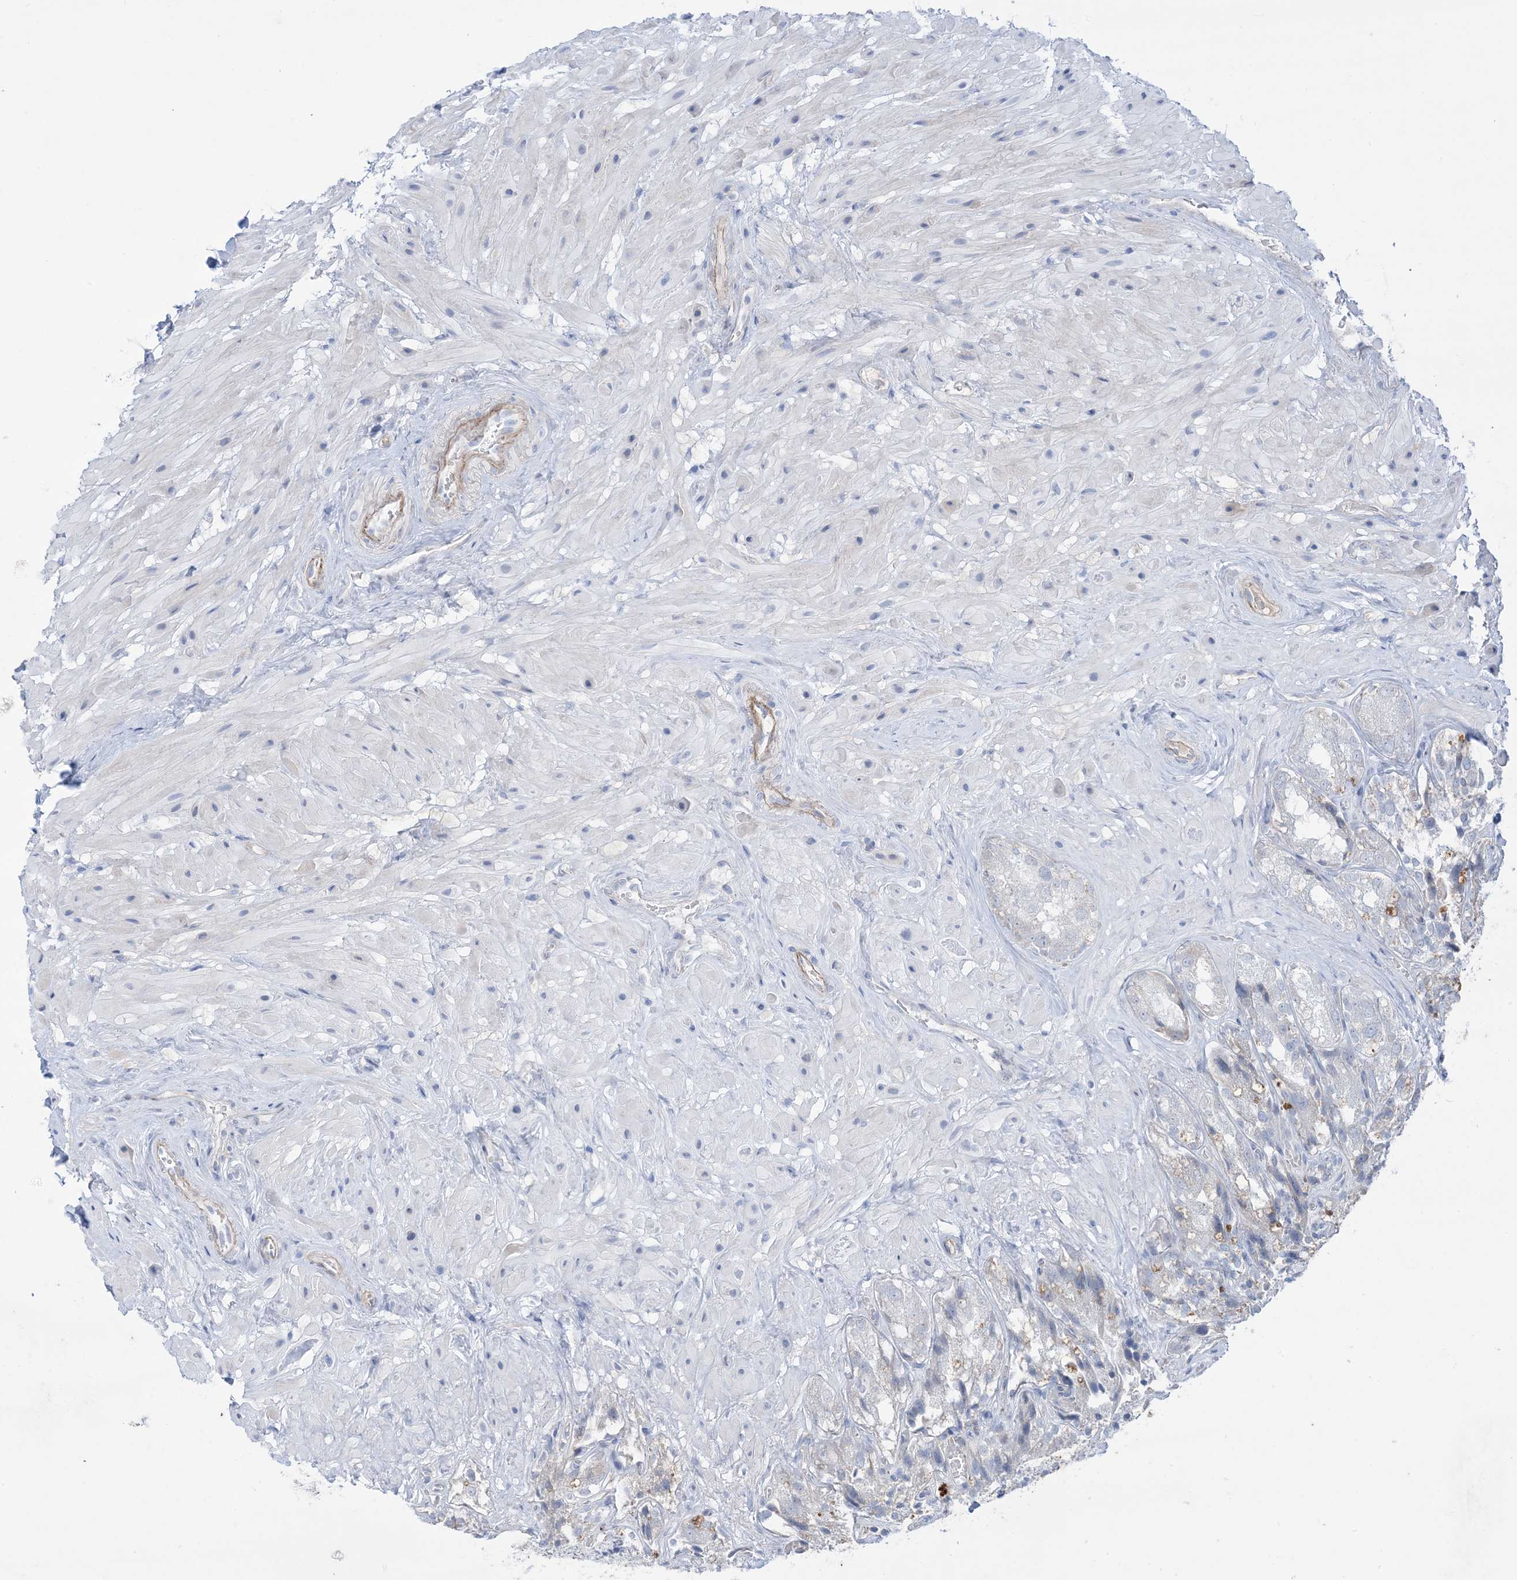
{"staining": {"intensity": "negative", "quantity": "none", "location": "none"}, "tissue": "seminal vesicle", "cell_type": "Glandular cells", "image_type": "normal", "snomed": [{"axis": "morphology", "description": "Normal tissue, NOS"}, {"axis": "topography", "description": "Seminal veicle"}, {"axis": "topography", "description": "Peripheral nerve tissue"}], "caption": "Immunohistochemistry (IHC) micrograph of unremarkable seminal vesicle stained for a protein (brown), which displays no expression in glandular cells. (Brightfield microscopy of DAB (3,3'-diaminobenzidine) IHC at high magnification).", "gene": "ATP11C", "patient": {"sex": "male", "age": 63}}